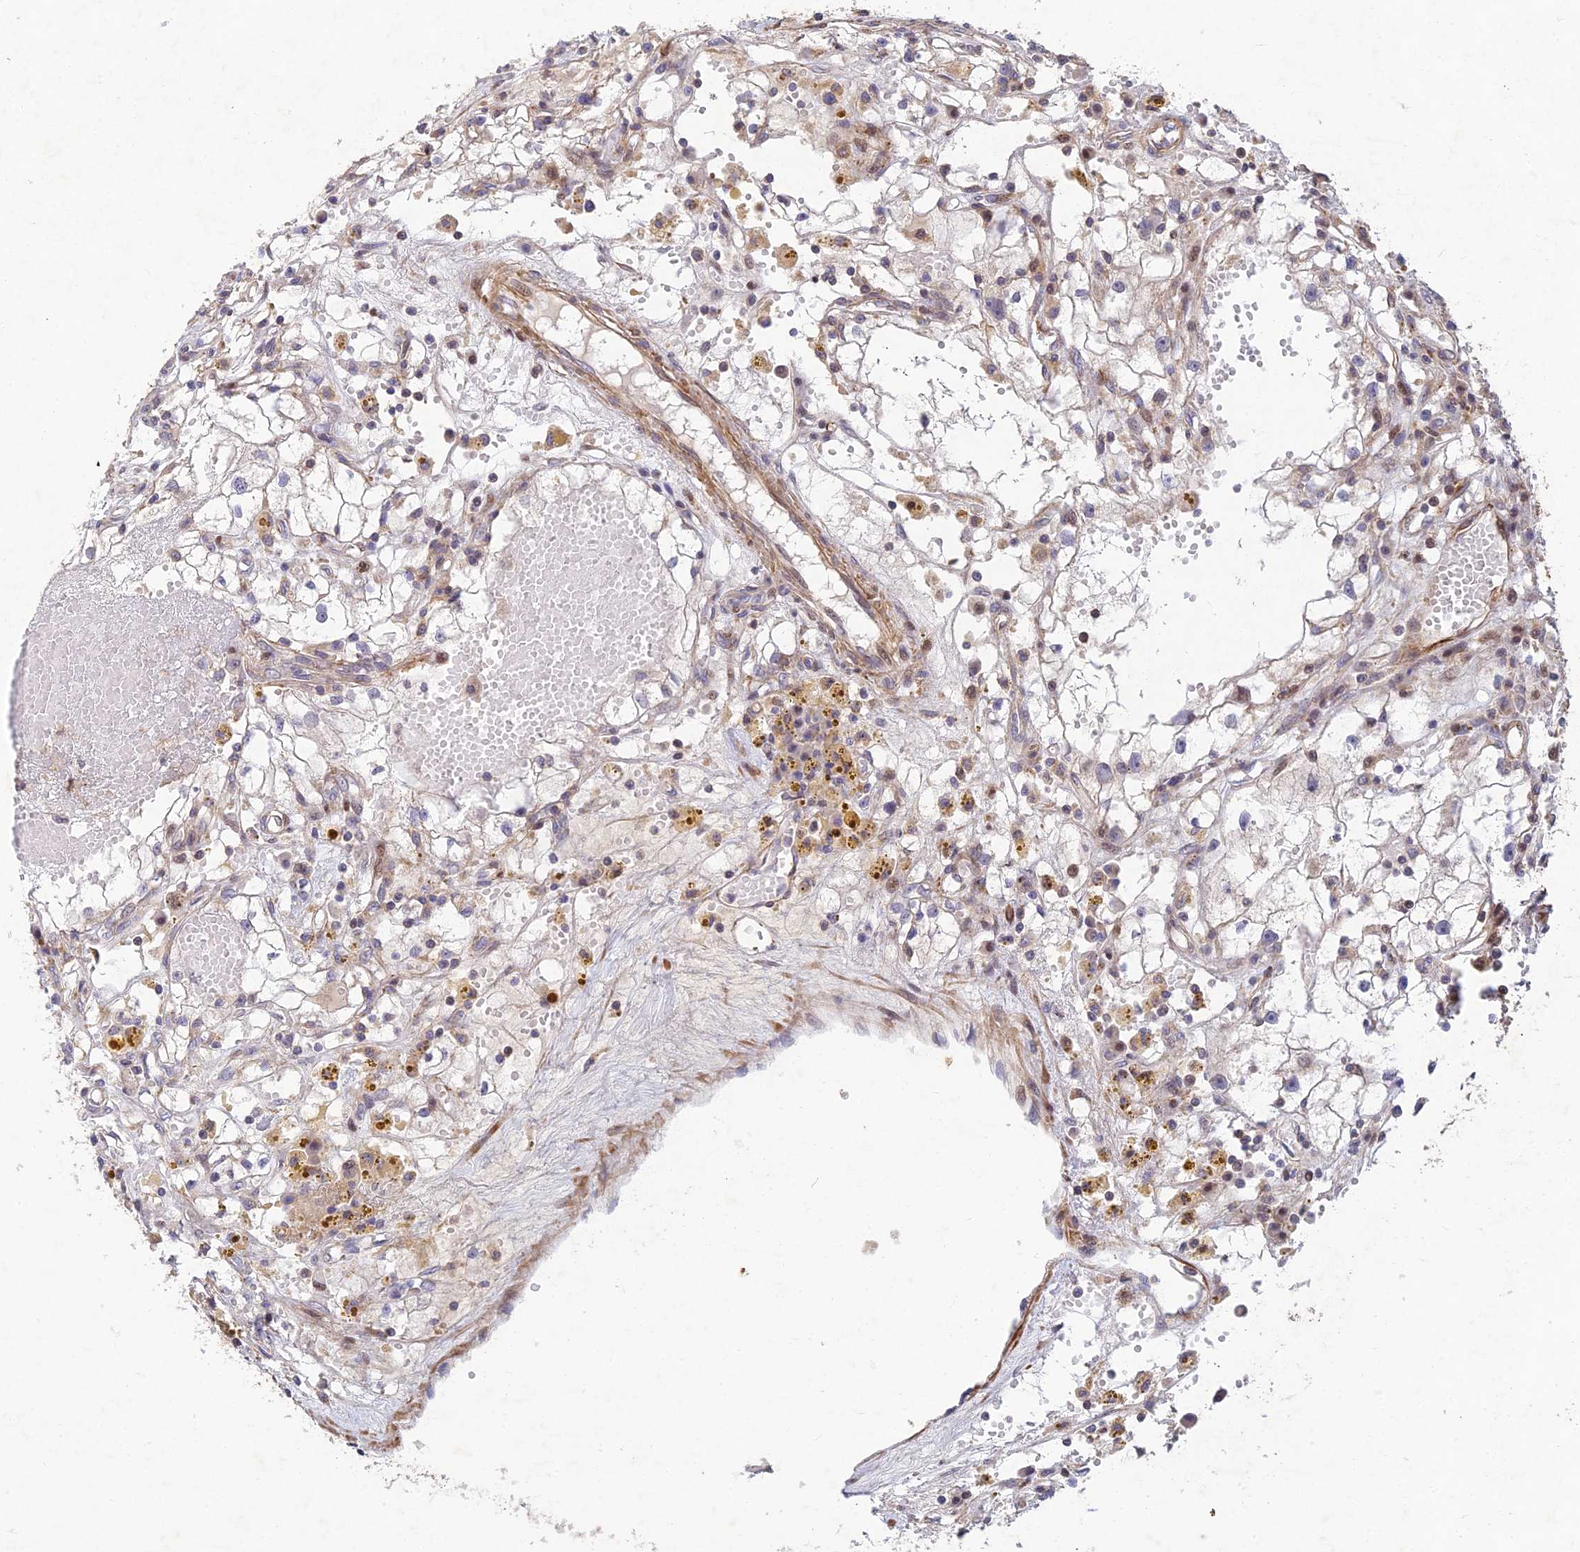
{"staining": {"intensity": "negative", "quantity": "none", "location": "none"}, "tissue": "renal cancer", "cell_type": "Tumor cells", "image_type": "cancer", "snomed": [{"axis": "morphology", "description": "Adenocarcinoma, NOS"}, {"axis": "topography", "description": "Kidney"}], "caption": "A high-resolution histopathology image shows IHC staining of adenocarcinoma (renal), which demonstrates no significant positivity in tumor cells.", "gene": "RELCH", "patient": {"sex": "male", "age": 56}}